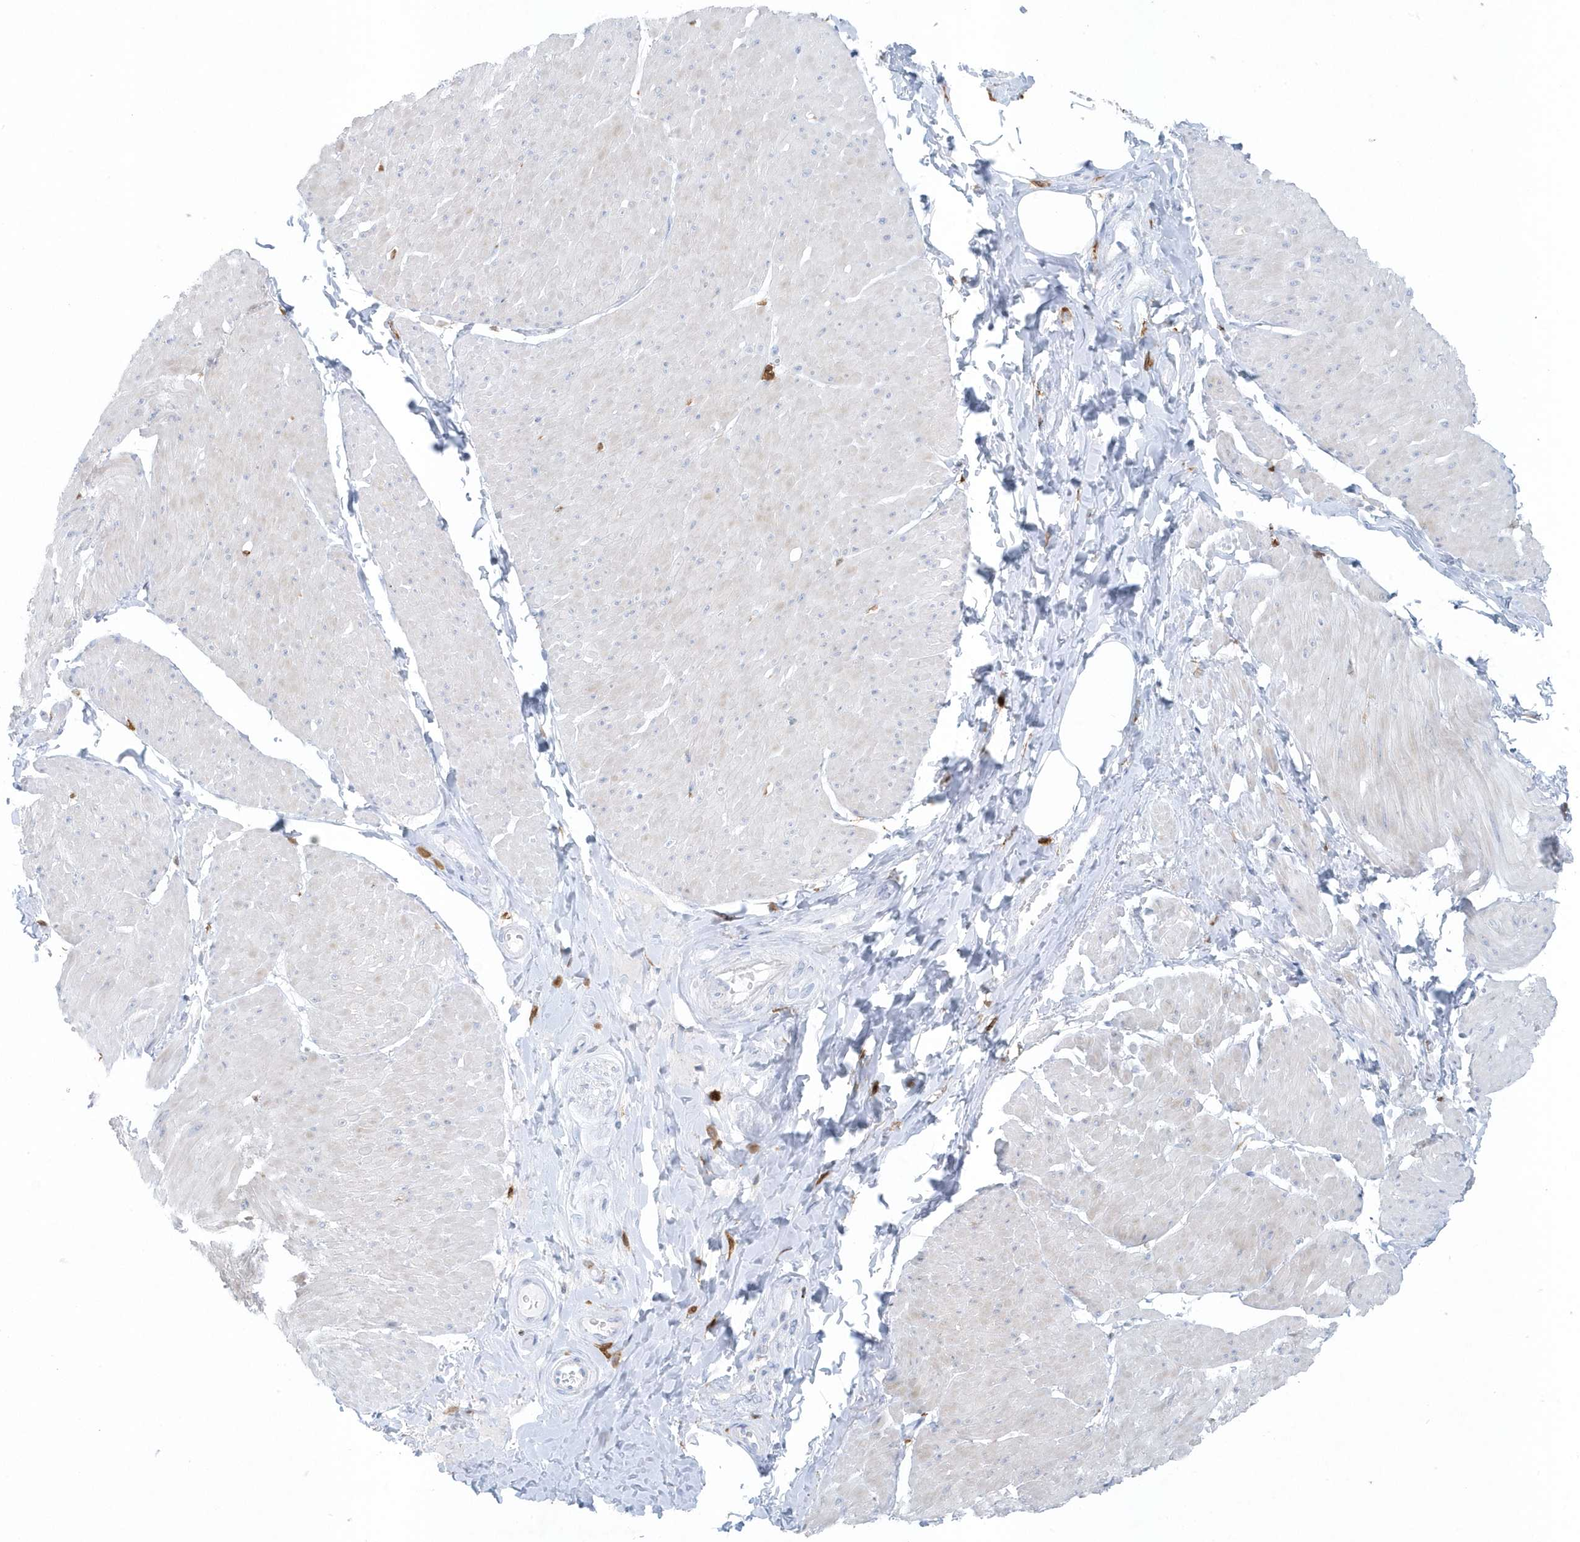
{"staining": {"intensity": "negative", "quantity": "none", "location": "none"}, "tissue": "smooth muscle", "cell_type": "Smooth muscle cells", "image_type": "normal", "snomed": [{"axis": "morphology", "description": "Urothelial carcinoma, High grade"}, {"axis": "topography", "description": "Urinary bladder"}], "caption": "Histopathology image shows no significant protein staining in smooth muscle cells of unremarkable smooth muscle.", "gene": "FAM98A", "patient": {"sex": "male", "age": 46}}